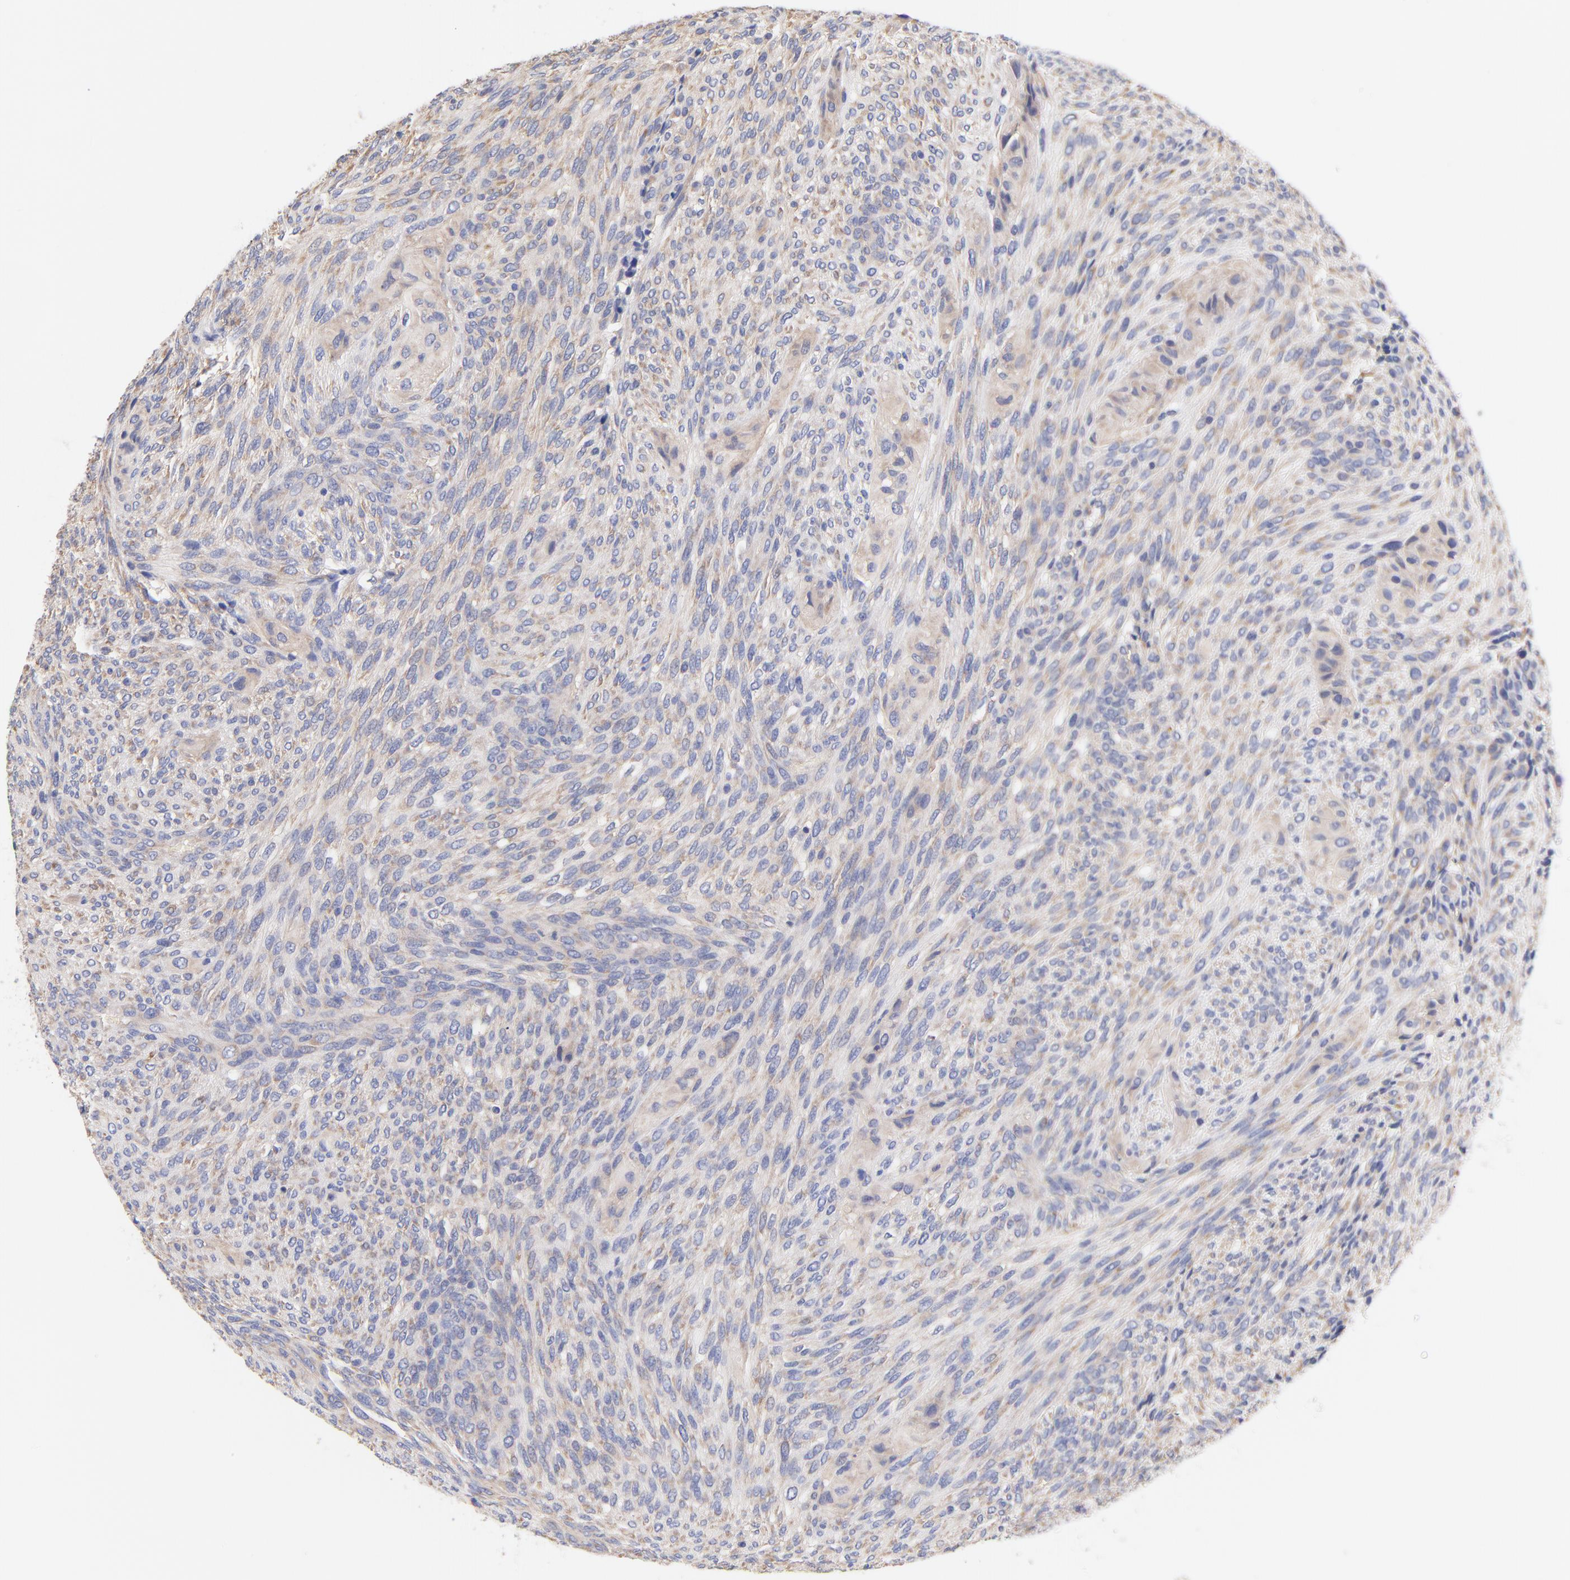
{"staining": {"intensity": "weak", "quantity": ">75%", "location": "cytoplasmic/membranous"}, "tissue": "glioma", "cell_type": "Tumor cells", "image_type": "cancer", "snomed": [{"axis": "morphology", "description": "Glioma, malignant, High grade"}, {"axis": "topography", "description": "Cerebral cortex"}], "caption": "Human glioma stained with a protein marker reveals weak staining in tumor cells.", "gene": "TNFRSF13C", "patient": {"sex": "female", "age": 55}}